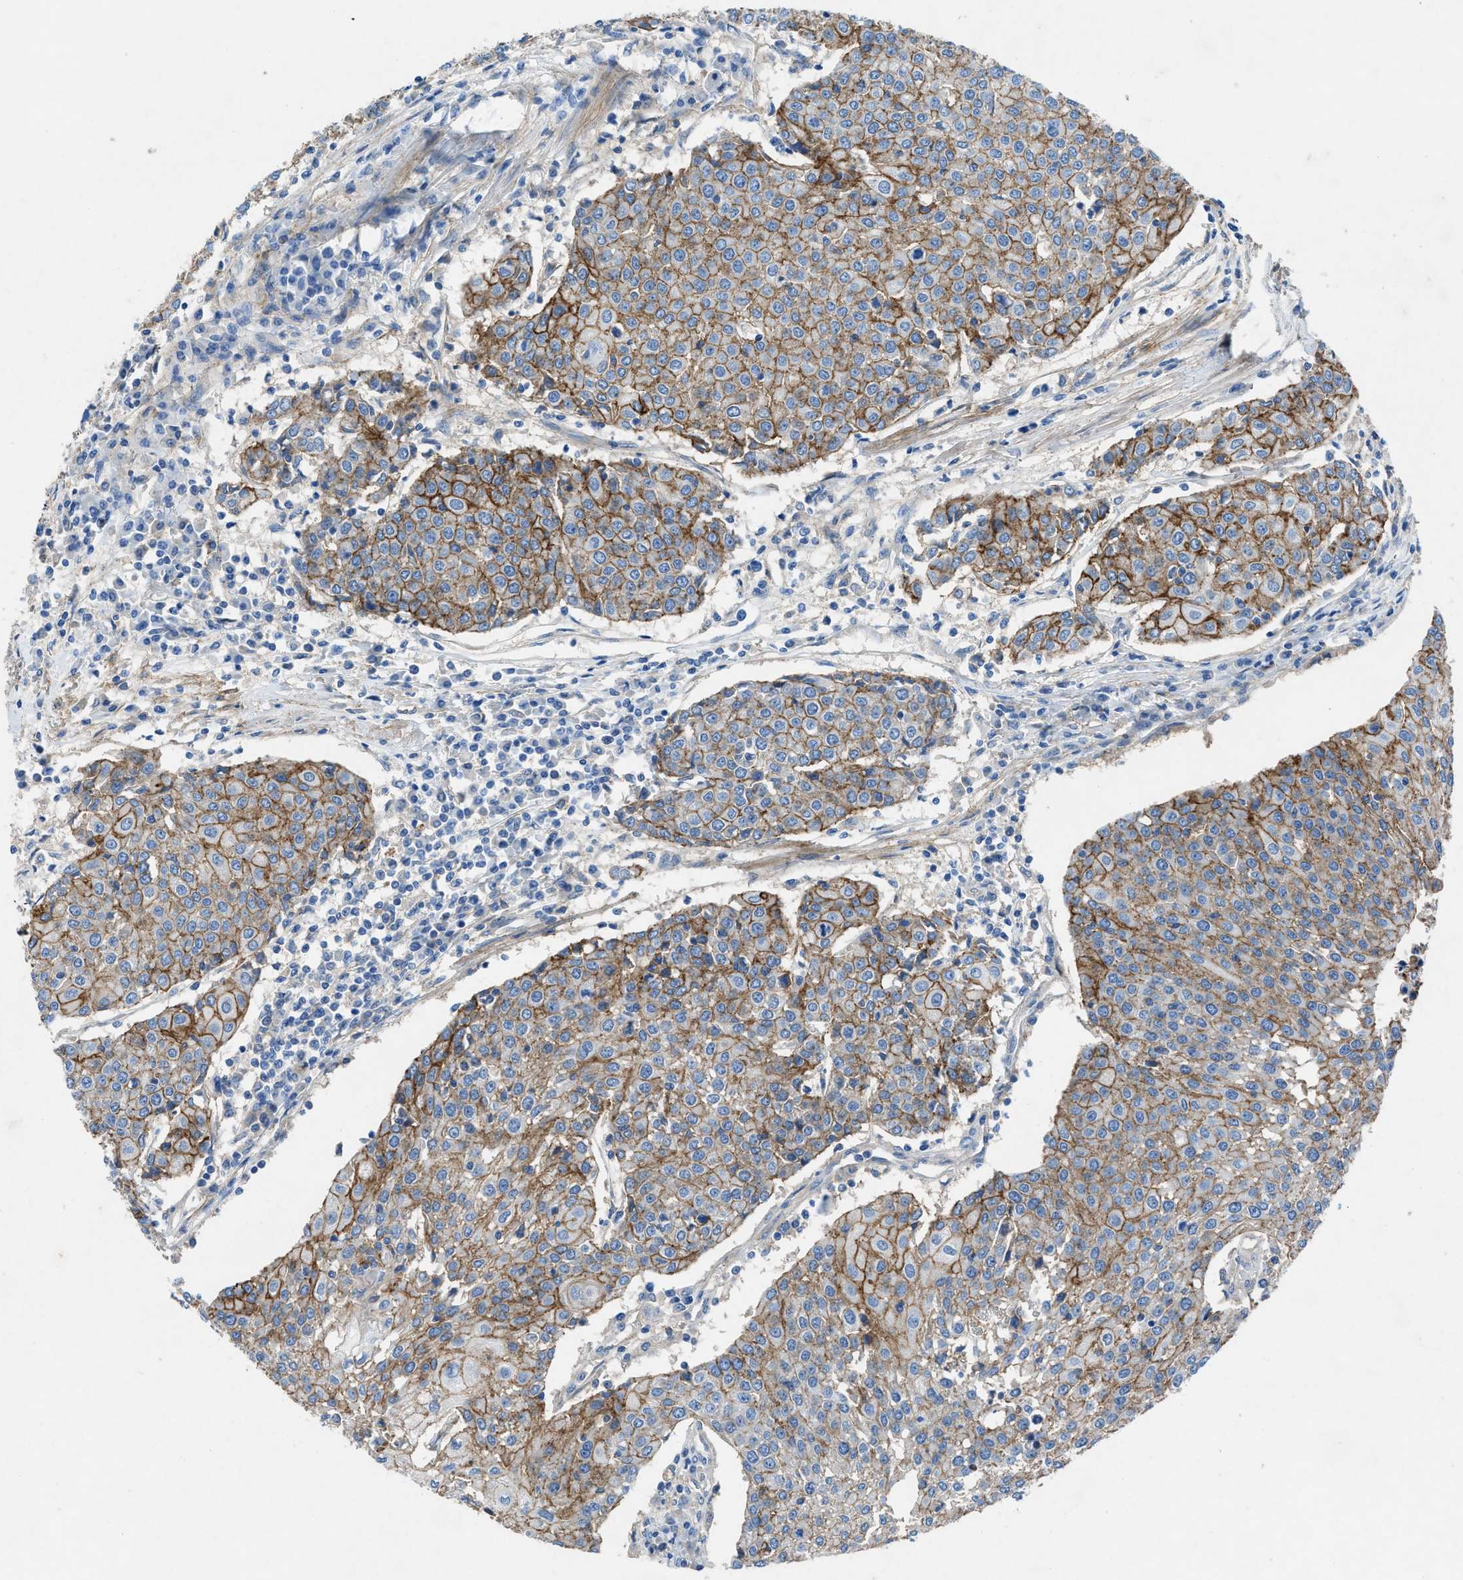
{"staining": {"intensity": "moderate", "quantity": ">75%", "location": "cytoplasmic/membranous"}, "tissue": "urothelial cancer", "cell_type": "Tumor cells", "image_type": "cancer", "snomed": [{"axis": "morphology", "description": "Urothelial carcinoma, High grade"}, {"axis": "topography", "description": "Urinary bladder"}], "caption": "Immunohistochemical staining of urothelial cancer exhibits moderate cytoplasmic/membranous protein staining in about >75% of tumor cells. The staining was performed using DAB, with brown indicating positive protein expression. Nuclei are stained blue with hematoxylin.", "gene": "PTGFRN", "patient": {"sex": "female", "age": 85}}